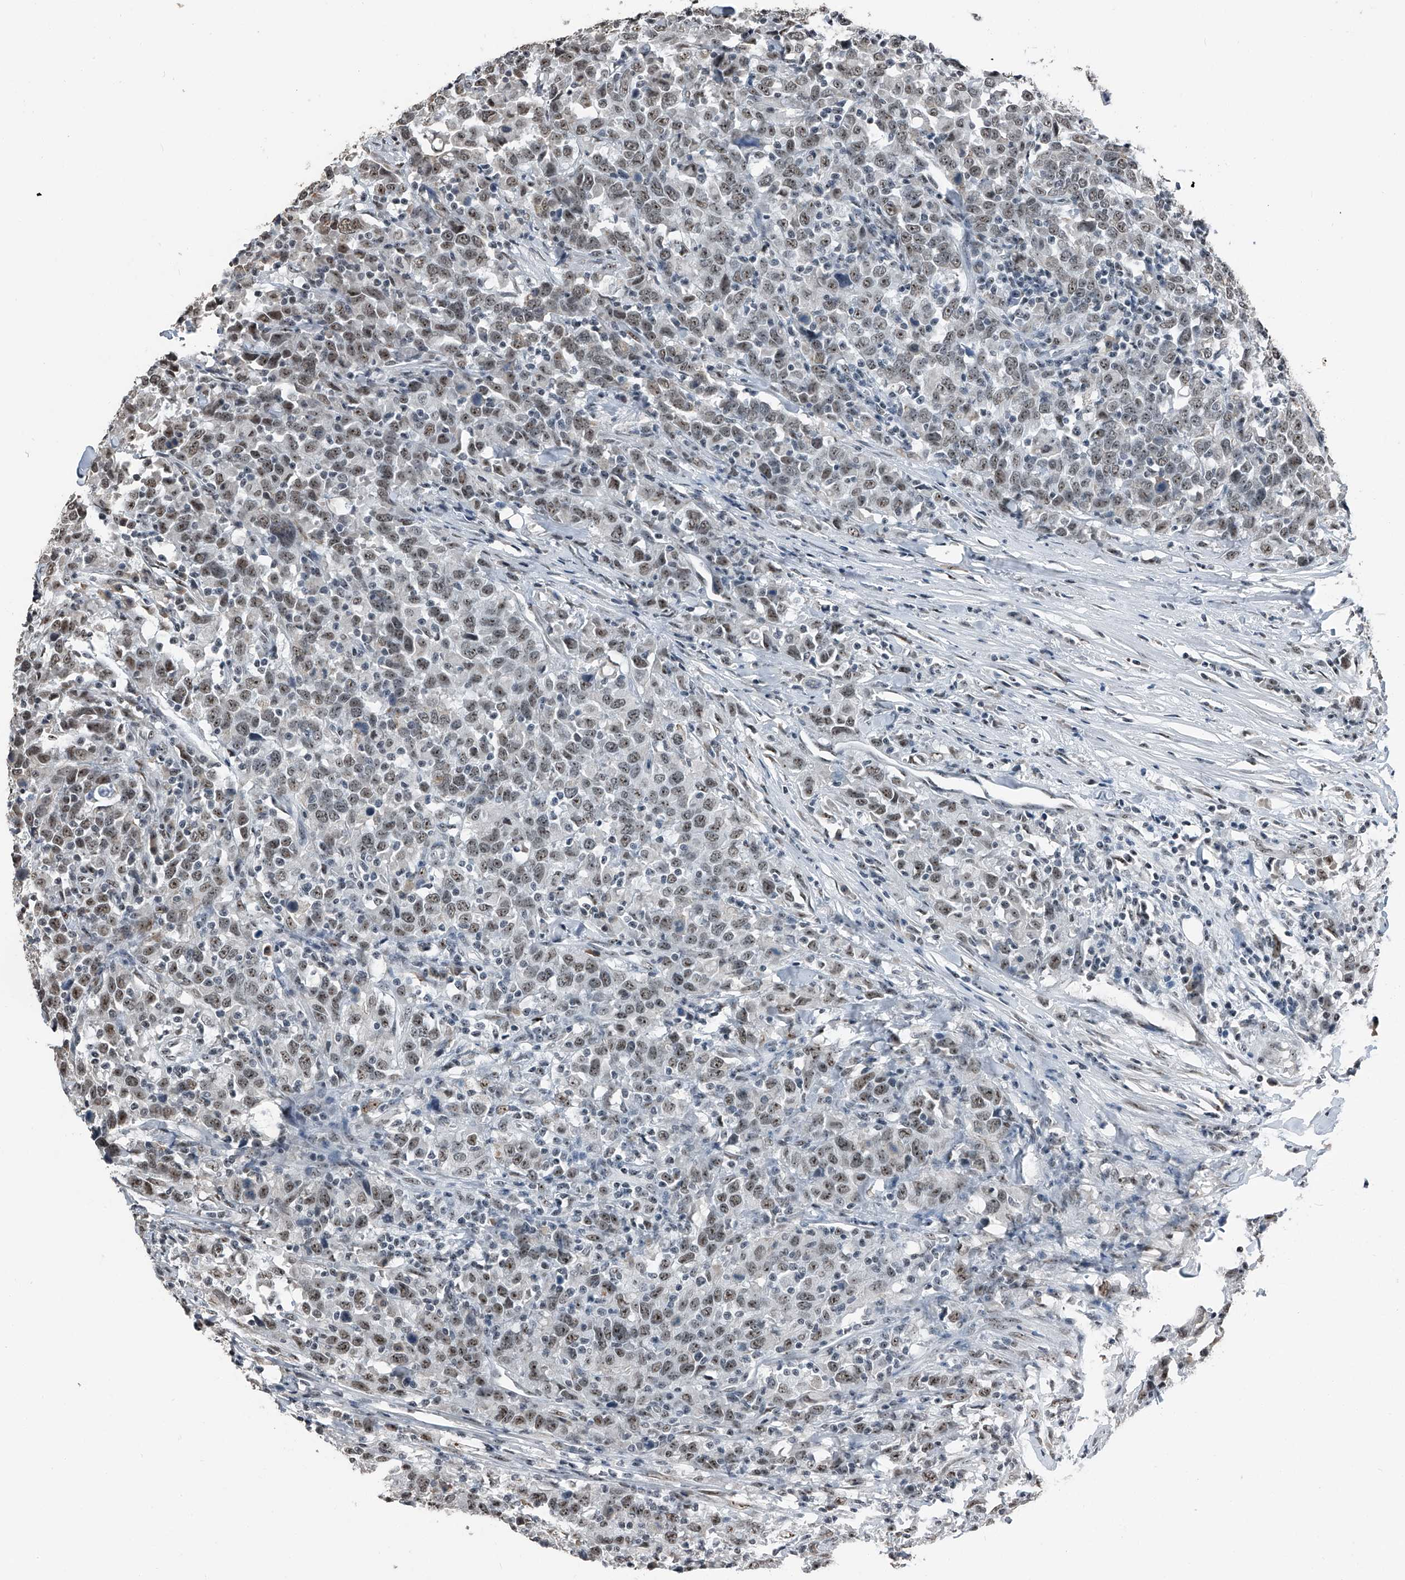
{"staining": {"intensity": "moderate", "quantity": ">75%", "location": "nuclear"}, "tissue": "urothelial cancer", "cell_type": "Tumor cells", "image_type": "cancer", "snomed": [{"axis": "morphology", "description": "Urothelial carcinoma, High grade"}, {"axis": "topography", "description": "Urinary bladder"}], "caption": "This is an image of IHC staining of urothelial cancer, which shows moderate staining in the nuclear of tumor cells.", "gene": "TCOF1", "patient": {"sex": "male", "age": 61}}